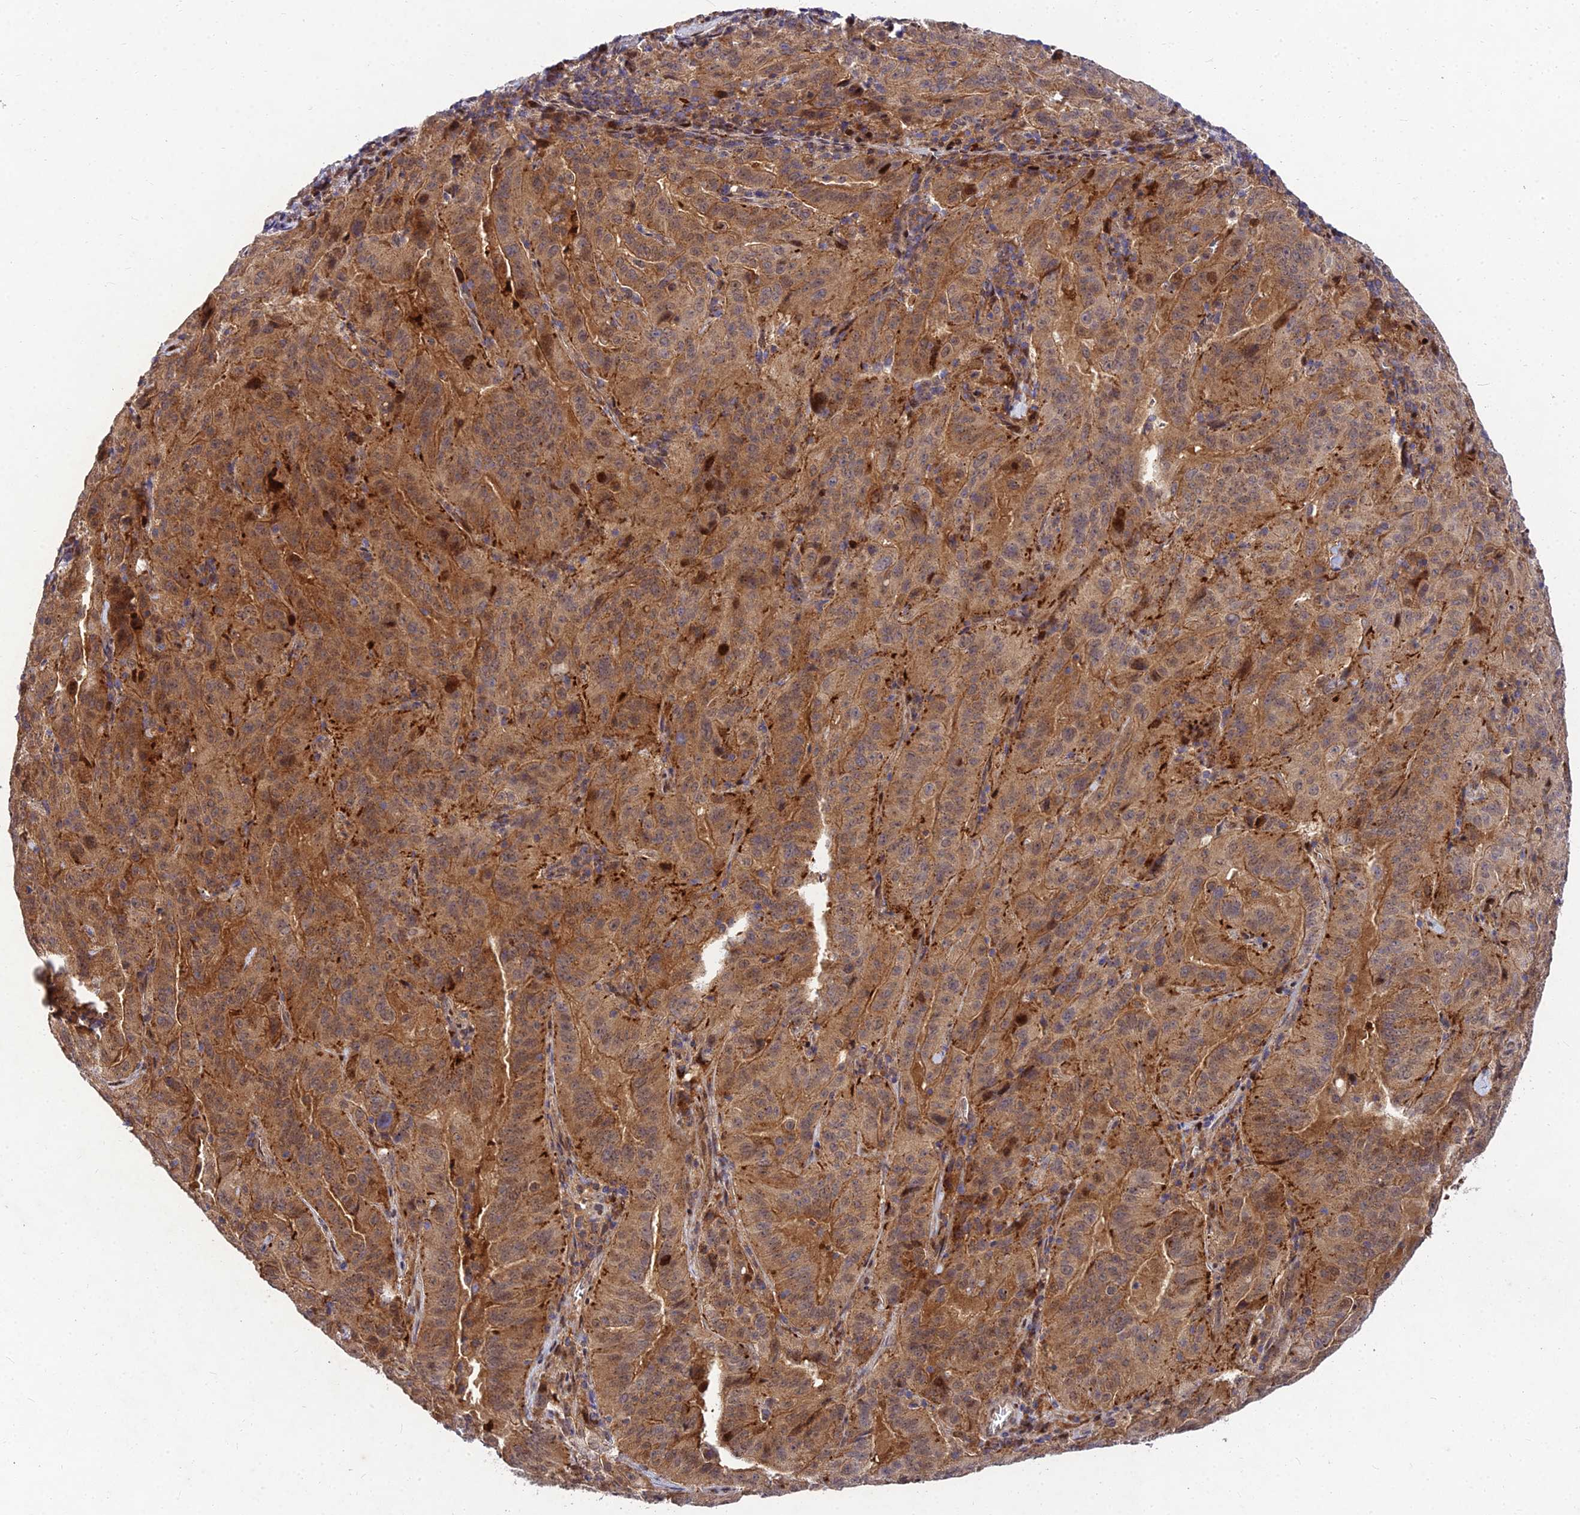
{"staining": {"intensity": "moderate", "quantity": ">75%", "location": "cytoplasmic/membranous"}, "tissue": "pancreatic cancer", "cell_type": "Tumor cells", "image_type": "cancer", "snomed": [{"axis": "morphology", "description": "Adenocarcinoma, NOS"}, {"axis": "topography", "description": "Pancreas"}], "caption": "Immunohistochemistry (IHC) of adenocarcinoma (pancreatic) reveals medium levels of moderate cytoplasmic/membranous staining in approximately >75% of tumor cells.", "gene": "MKKS", "patient": {"sex": "male", "age": 63}}